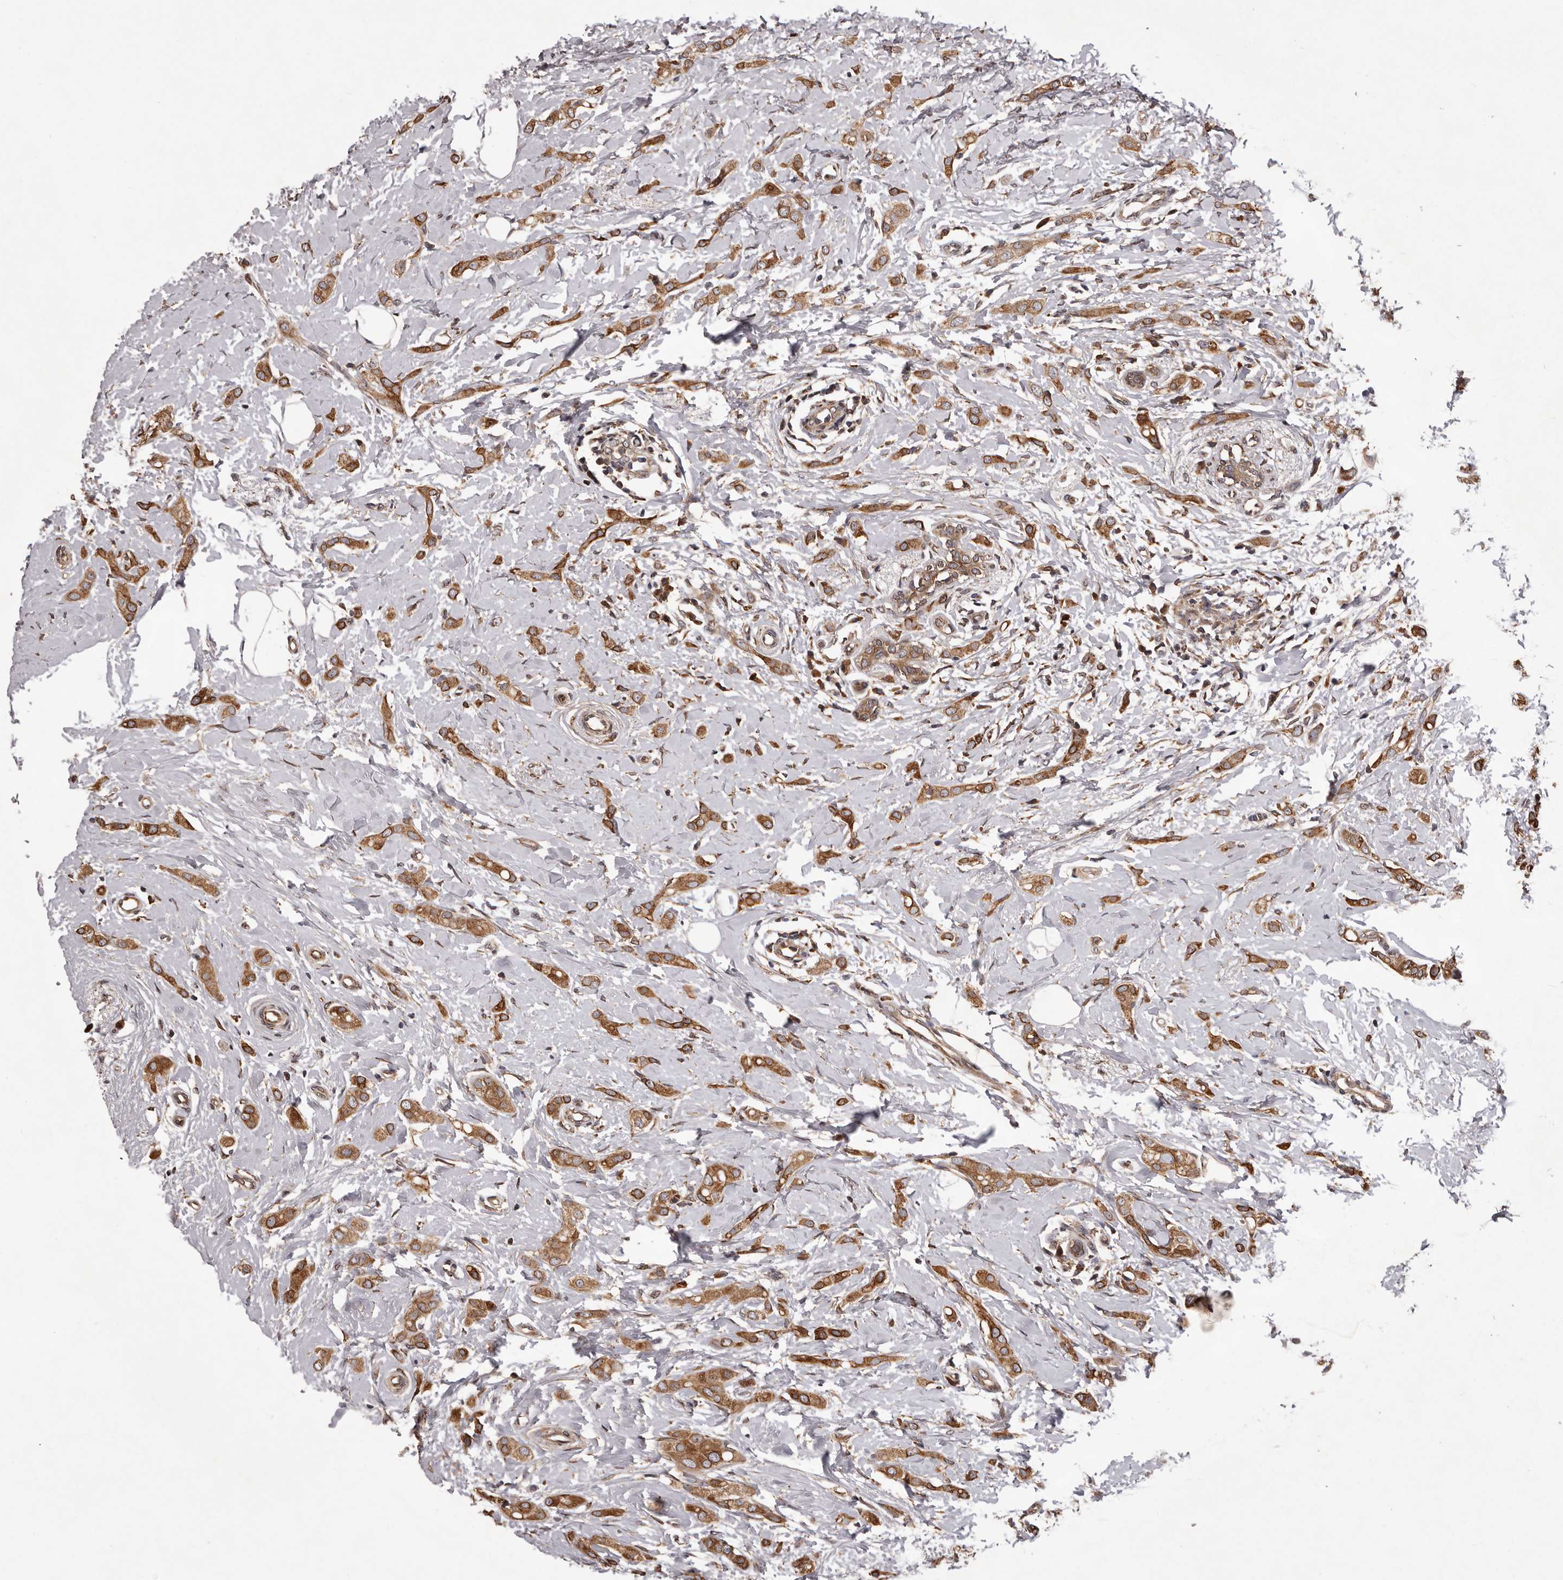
{"staining": {"intensity": "moderate", "quantity": ">75%", "location": "cytoplasmic/membranous"}, "tissue": "breast cancer", "cell_type": "Tumor cells", "image_type": "cancer", "snomed": [{"axis": "morphology", "description": "Lobular carcinoma"}, {"axis": "topography", "description": "Breast"}], "caption": "The histopathology image exhibits immunohistochemical staining of breast lobular carcinoma. There is moderate cytoplasmic/membranous positivity is present in approximately >75% of tumor cells.", "gene": "GADD45B", "patient": {"sex": "female", "age": 55}}